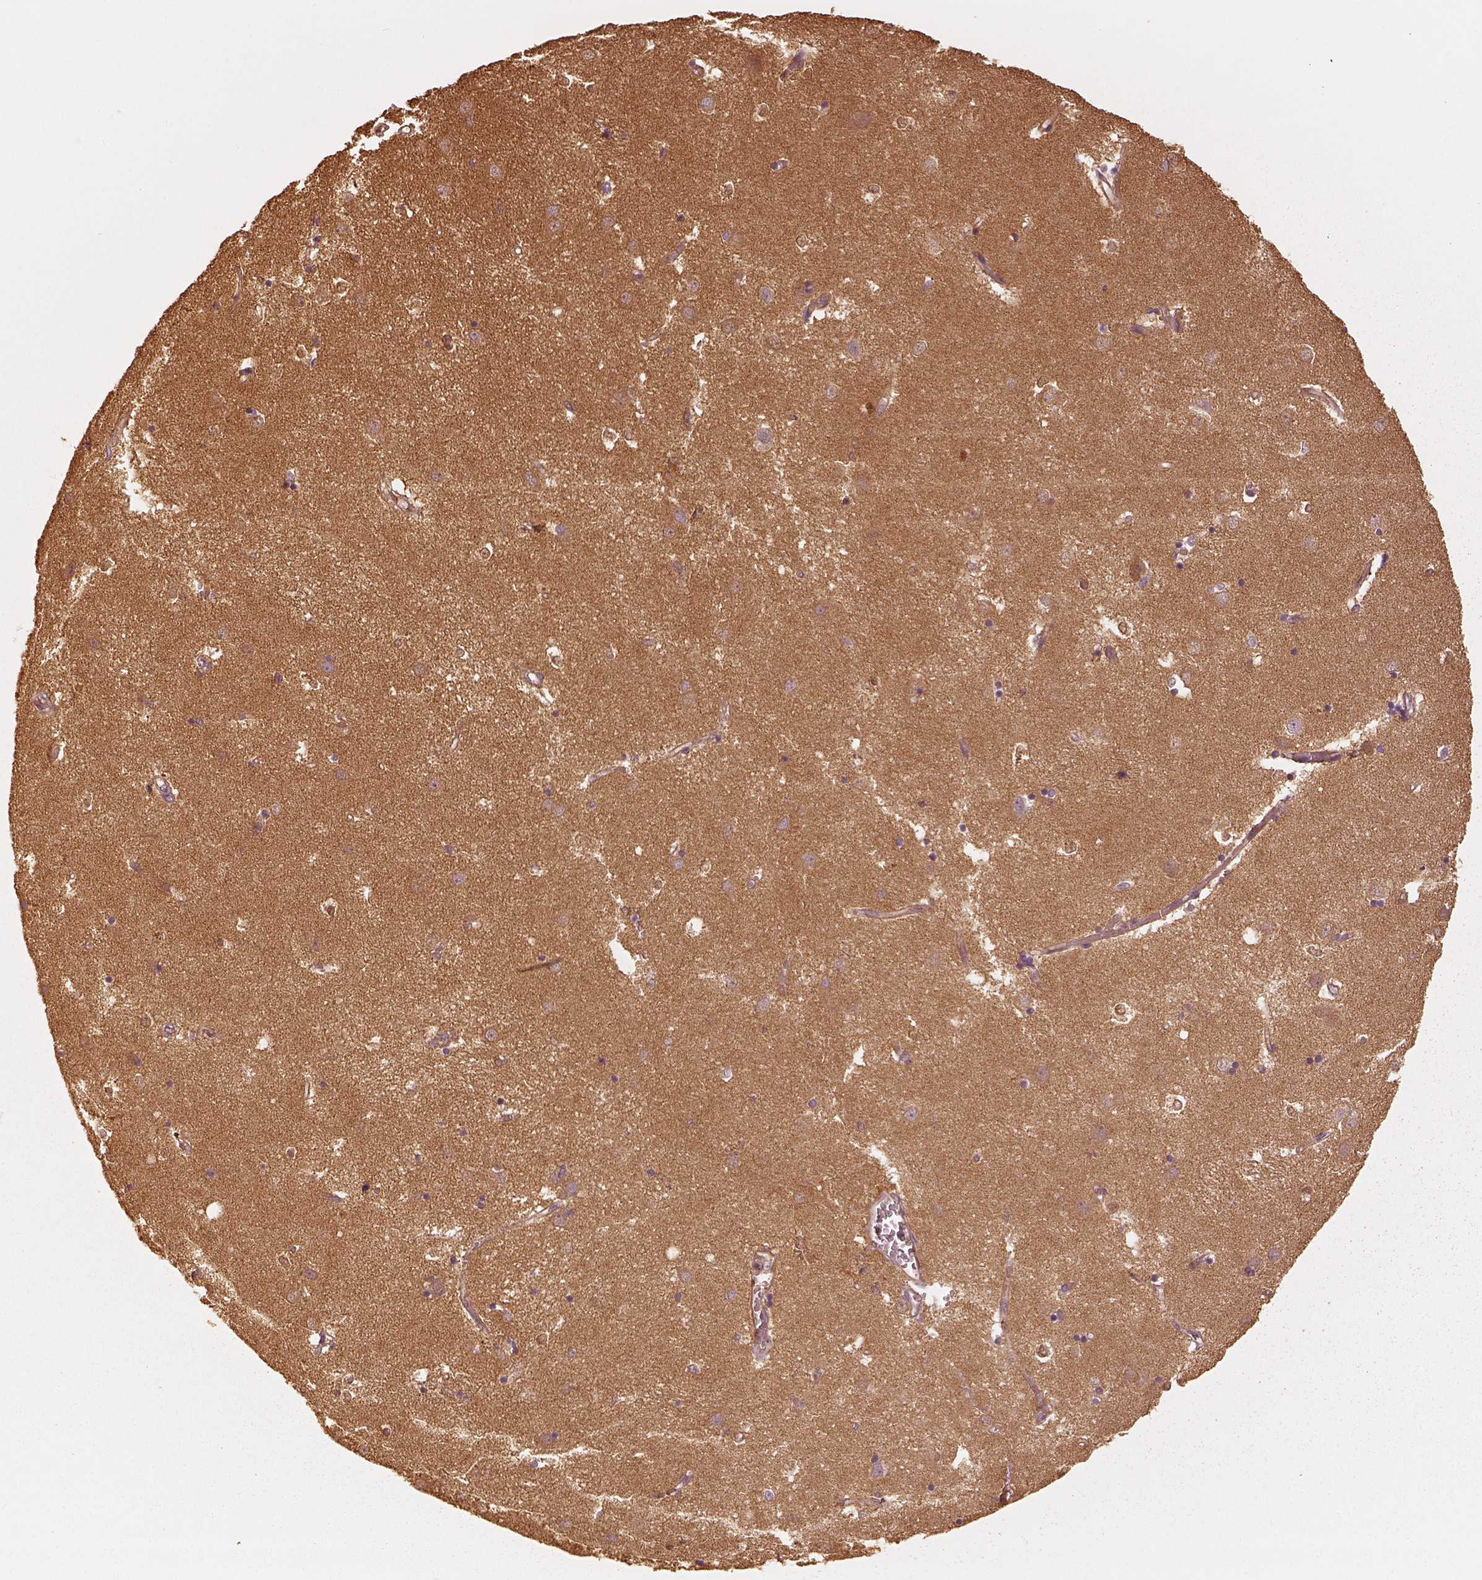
{"staining": {"intensity": "moderate", "quantity": "<25%", "location": "cytoplasmic/membranous"}, "tissue": "caudate", "cell_type": "Glial cells", "image_type": "normal", "snomed": [{"axis": "morphology", "description": "Normal tissue, NOS"}, {"axis": "topography", "description": "Lateral ventricle wall"}], "caption": "Caudate stained with DAB (3,3'-diaminobenzidine) immunohistochemistry exhibits low levels of moderate cytoplasmic/membranous positivity in approximately <25% of glial cells.", "gene": "WDR7", "patient": {"sex": "male", "age": 54}}